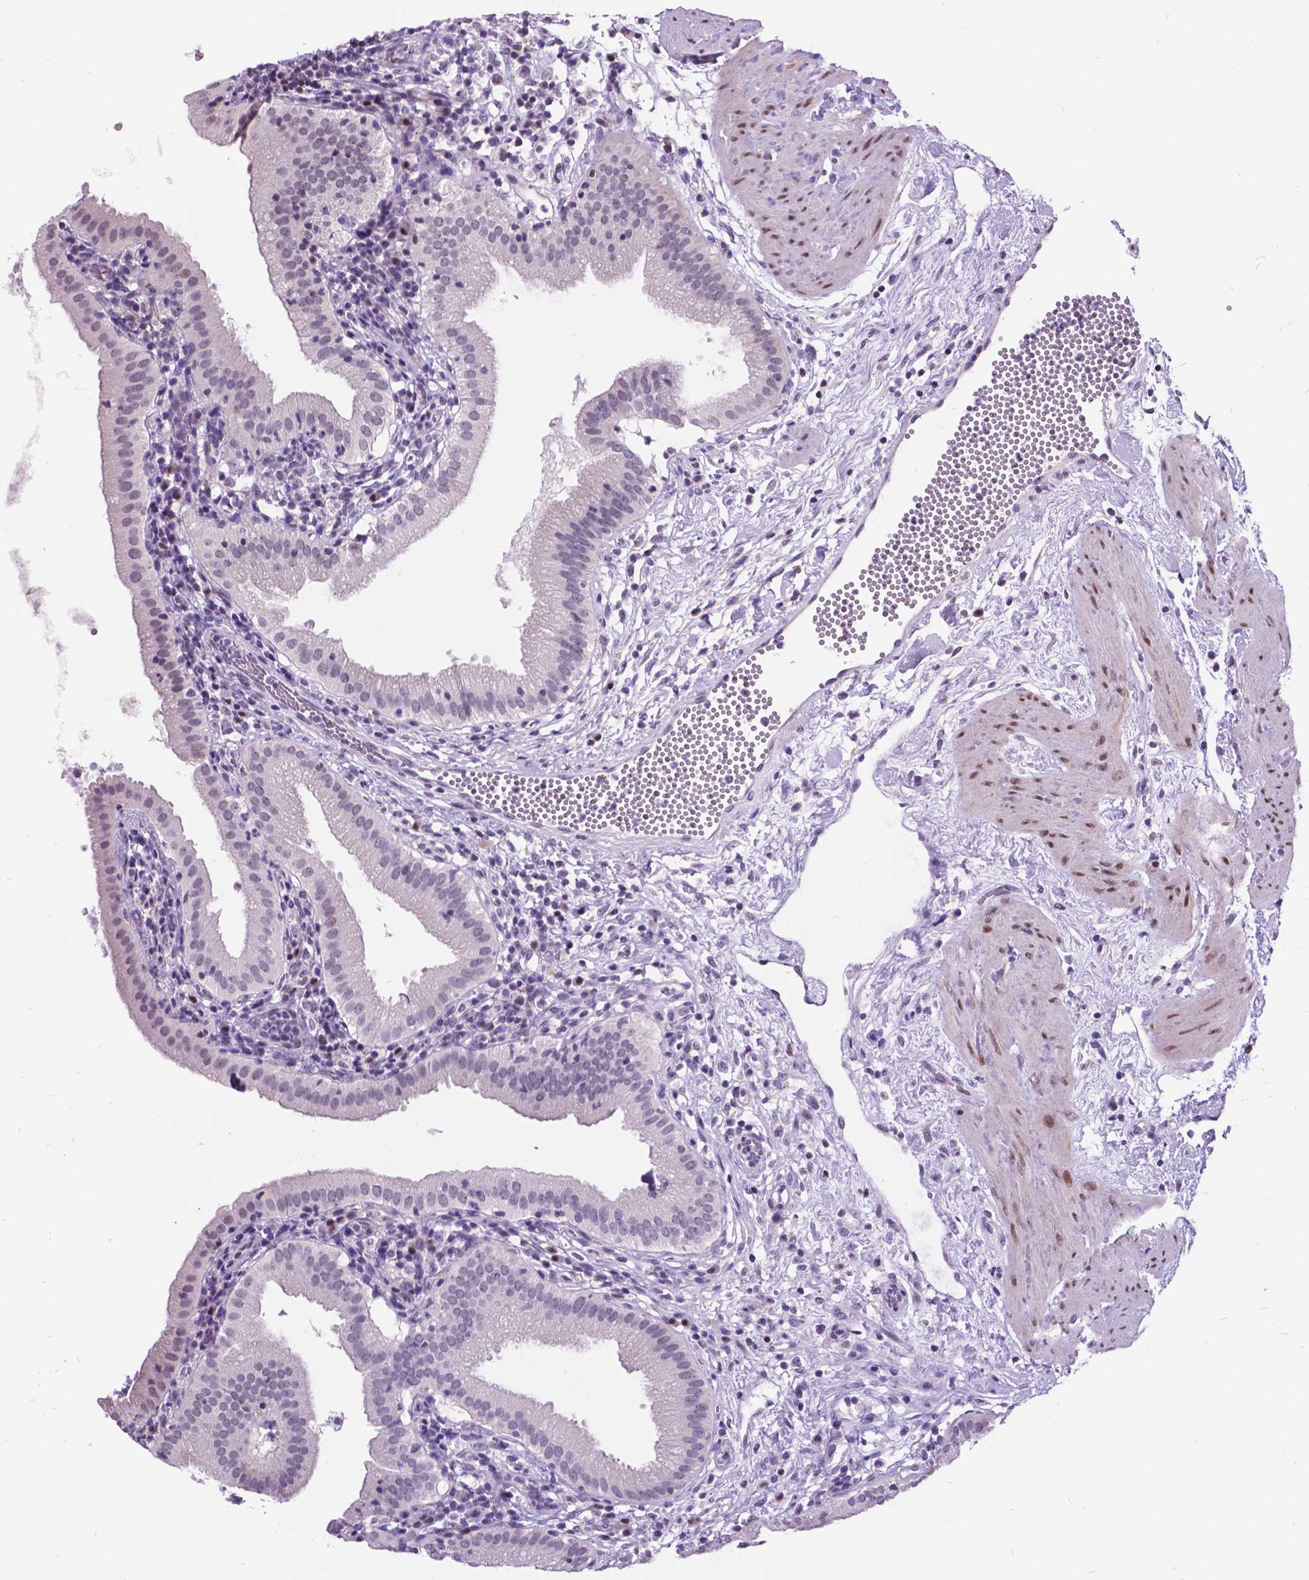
{"staining": {"intensity": "negative", "quantity": "none", "location": "none"}, "tissue": "gallbladder", "cell_type": "Glandular cells", "image_type": "normal", "snomed": [{"axis": "morphology", "description": "Normal tissue, NOS"}, {"axis": "topography", "description": "Gallbladder"}], "caption": "Gallbladder was stained to show a protein in brown. There is no significant positivity in glandular cells. Nuclei are stained in blue.", "gene": "DPF3", "patient": {"sex": "female", "age": 65}}